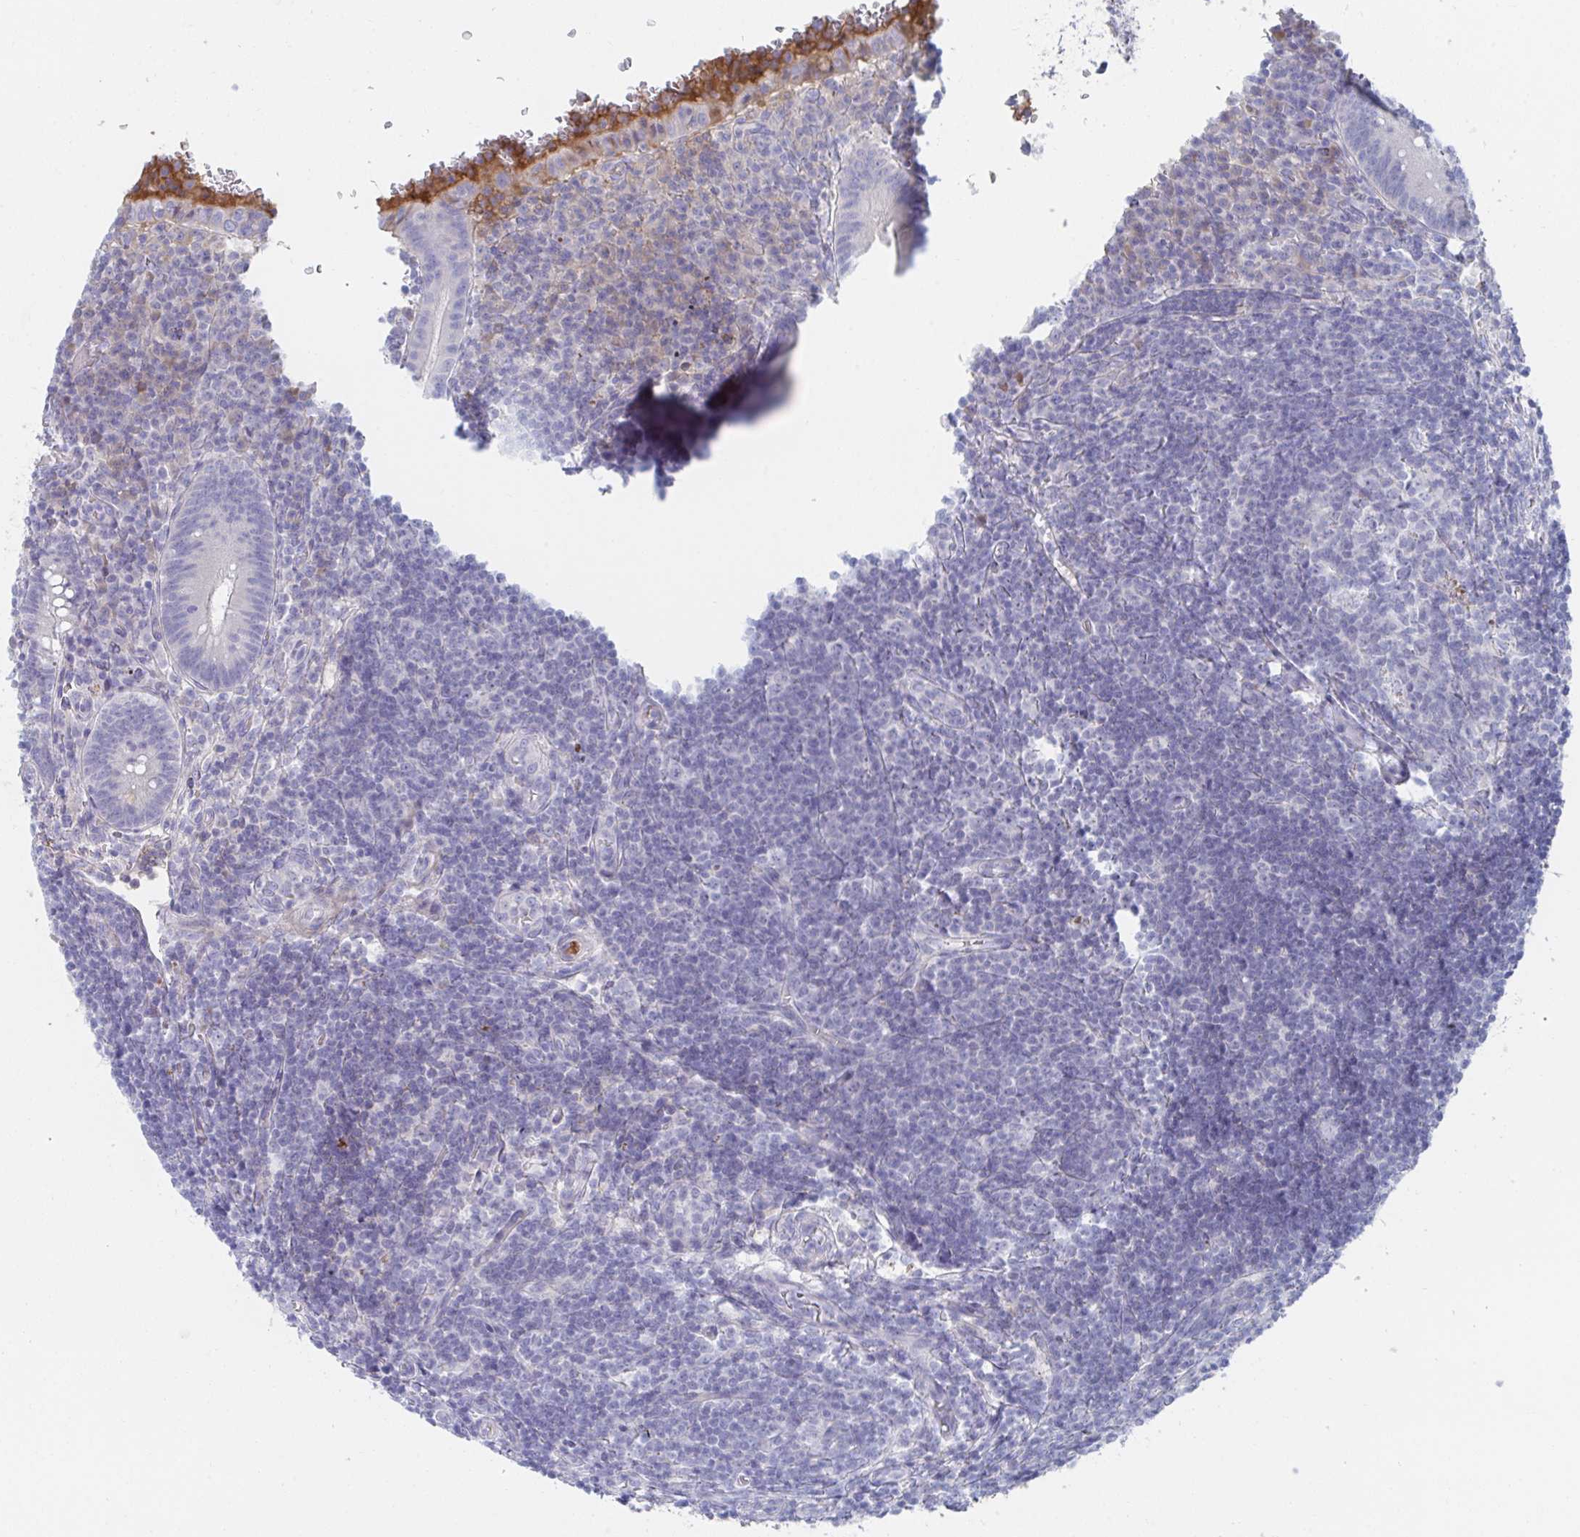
{"staining": {"intensity": "negative", "quantity": "none", "location": "none"}, "tissue": "appendix", "cell_type": "Glandular cells", "image_type": "normal", "snomed": [{"axis": "morphology", "description": "Normal tissue, NOS"}, {"axis": "topography", "description": "Appendix"}], "caption": "Immunohistochemistry photomicrograph of unremarkable appendix: appendix stained with DAB shows no significant protein staining in glandular cells. (DAB (3,3'-diaminobenzidine) IHC visualized using brightfield microscopy, high magnification).", "gene": "TNFAIP6", "patient": {"sex": "male", "age": 18}}